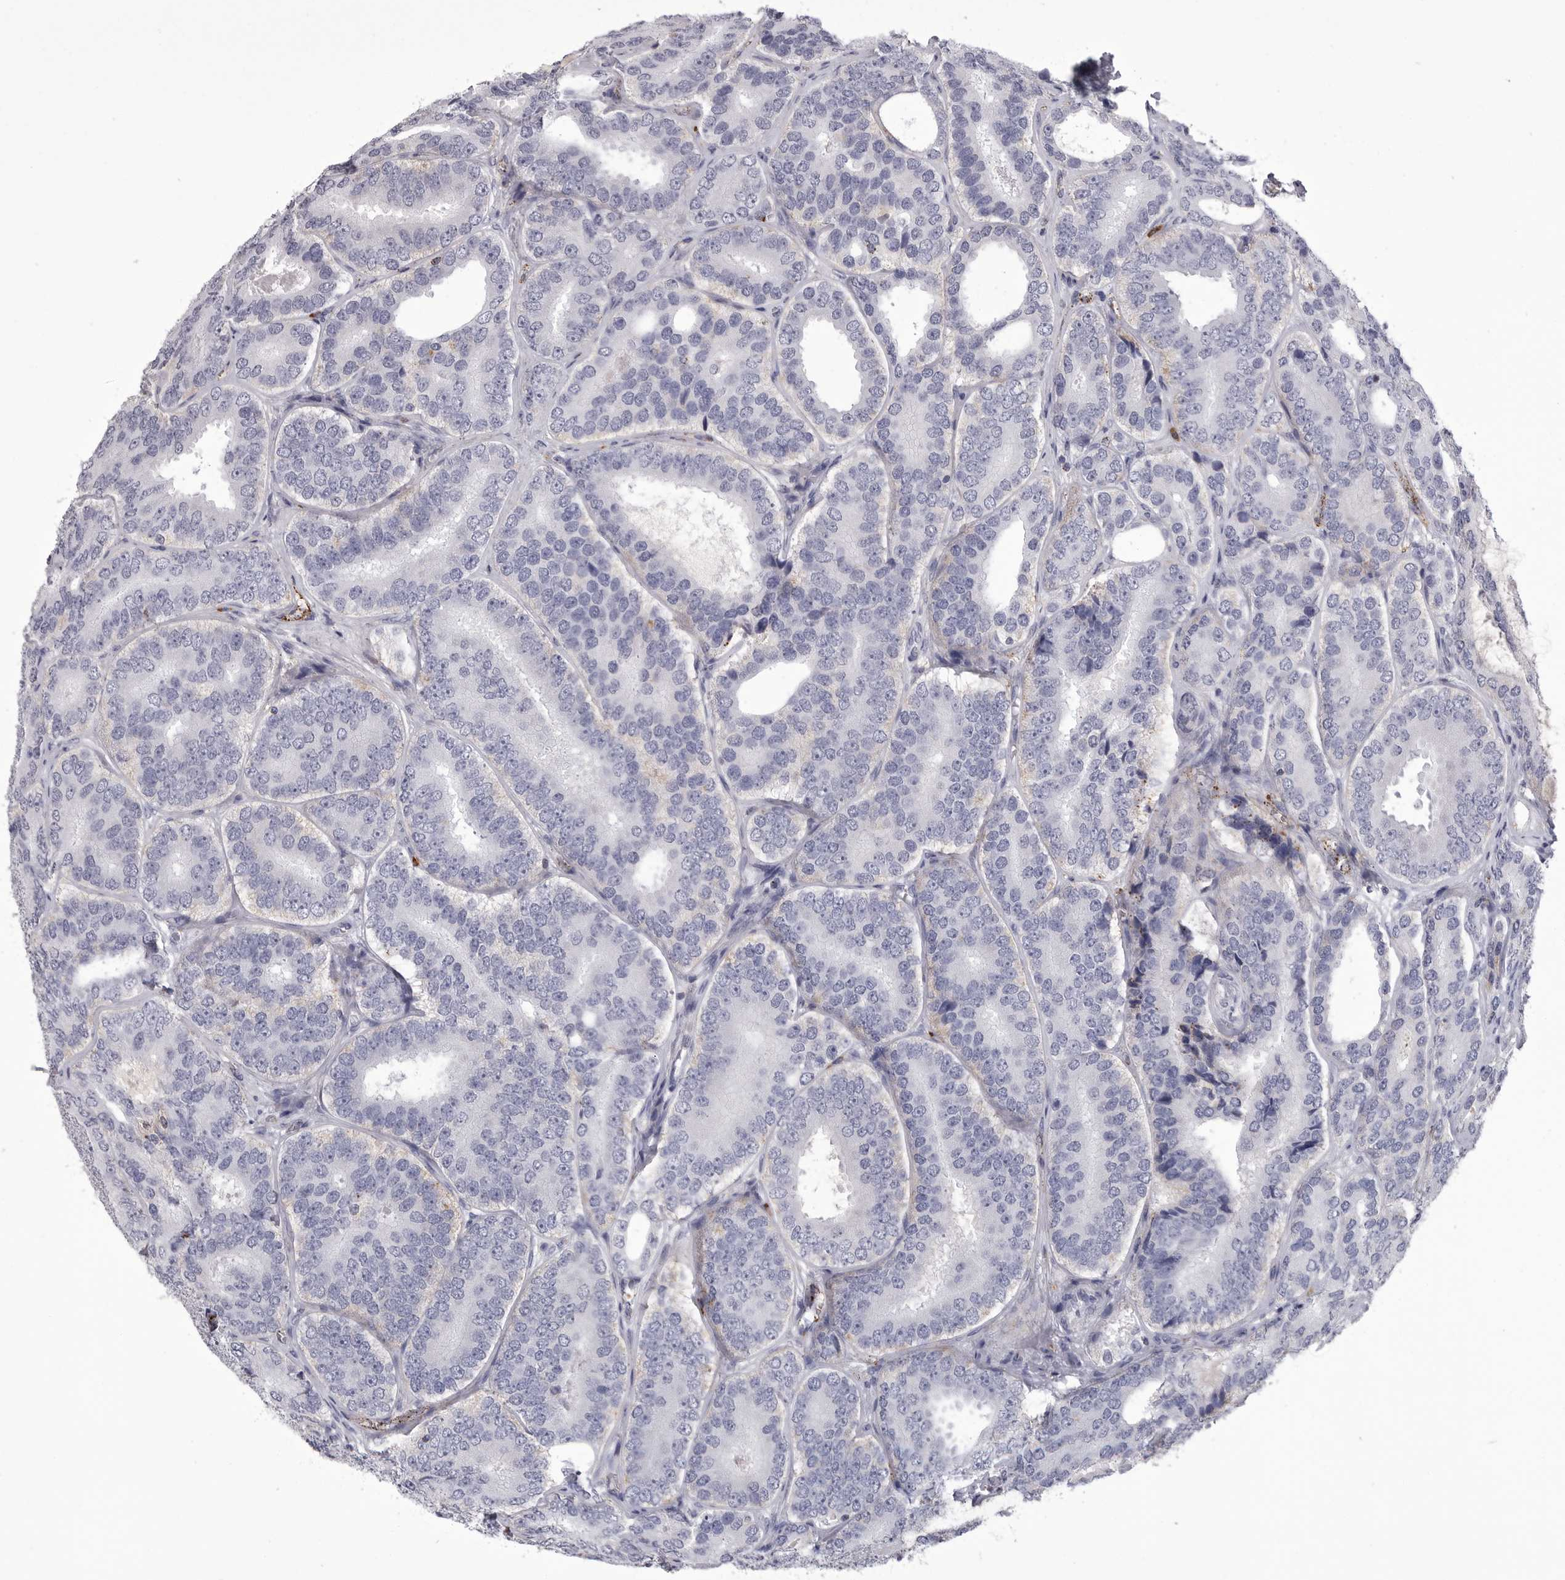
{"staining": {"intensity": "negative", "quantity": "none", "location": "none"}, "tissue": "prostate cancer", "cell_type": "Tumor cells", "image_type": "cancer", "snomed": [{"axis": "morphology", "description": "Adenocarcinoma, High grade"}, {"axis": "topography", "description": "Prostate"}], "caption": "The image demonstrates no staining of tumor cells in prostate high-grade adenocarcinoma.", "gene": "PSPN", "patient": {"sex": "male", "age": 56}}